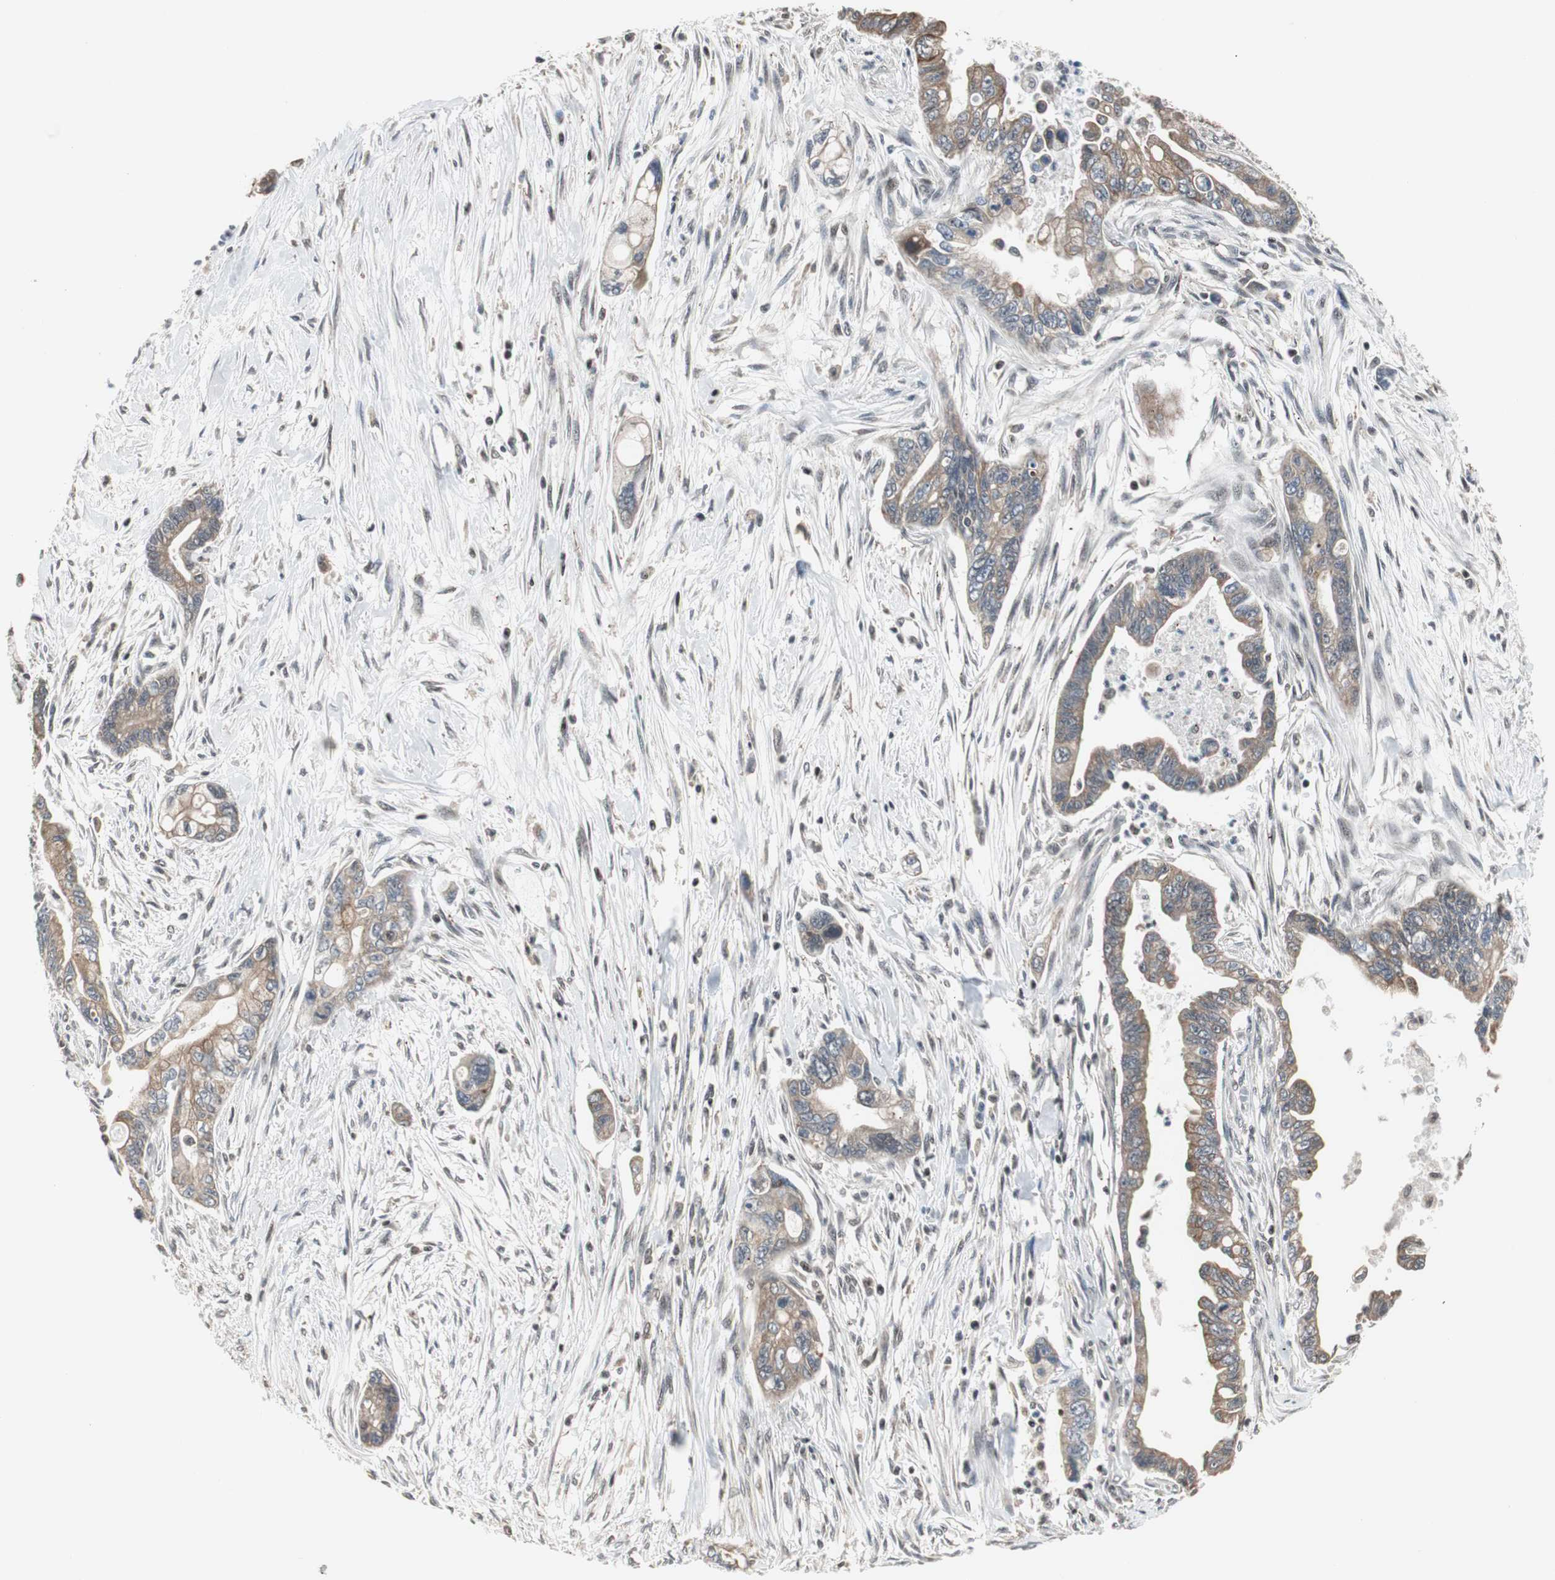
{"staining": {"intensity": "moderate", "quantity": ">75%", "location": "cytoplasmic/membranous"}, "tissue": "pancreatic cancer", "cell_type": "Tumor cells", "image_type": "cancer", "snomed": [{"axis": "morphology", "description": "Adenocarcinoma, NOS"}, {"axis": "topography", "description": "Pancreas"}], "caption": "Human adenocarcinoma (pancreatic) stained with a protein marker reveals moderate staining in tumor cells.", "gene": "TERF2IP", "patient": {"sex": "male", "age": 70}}